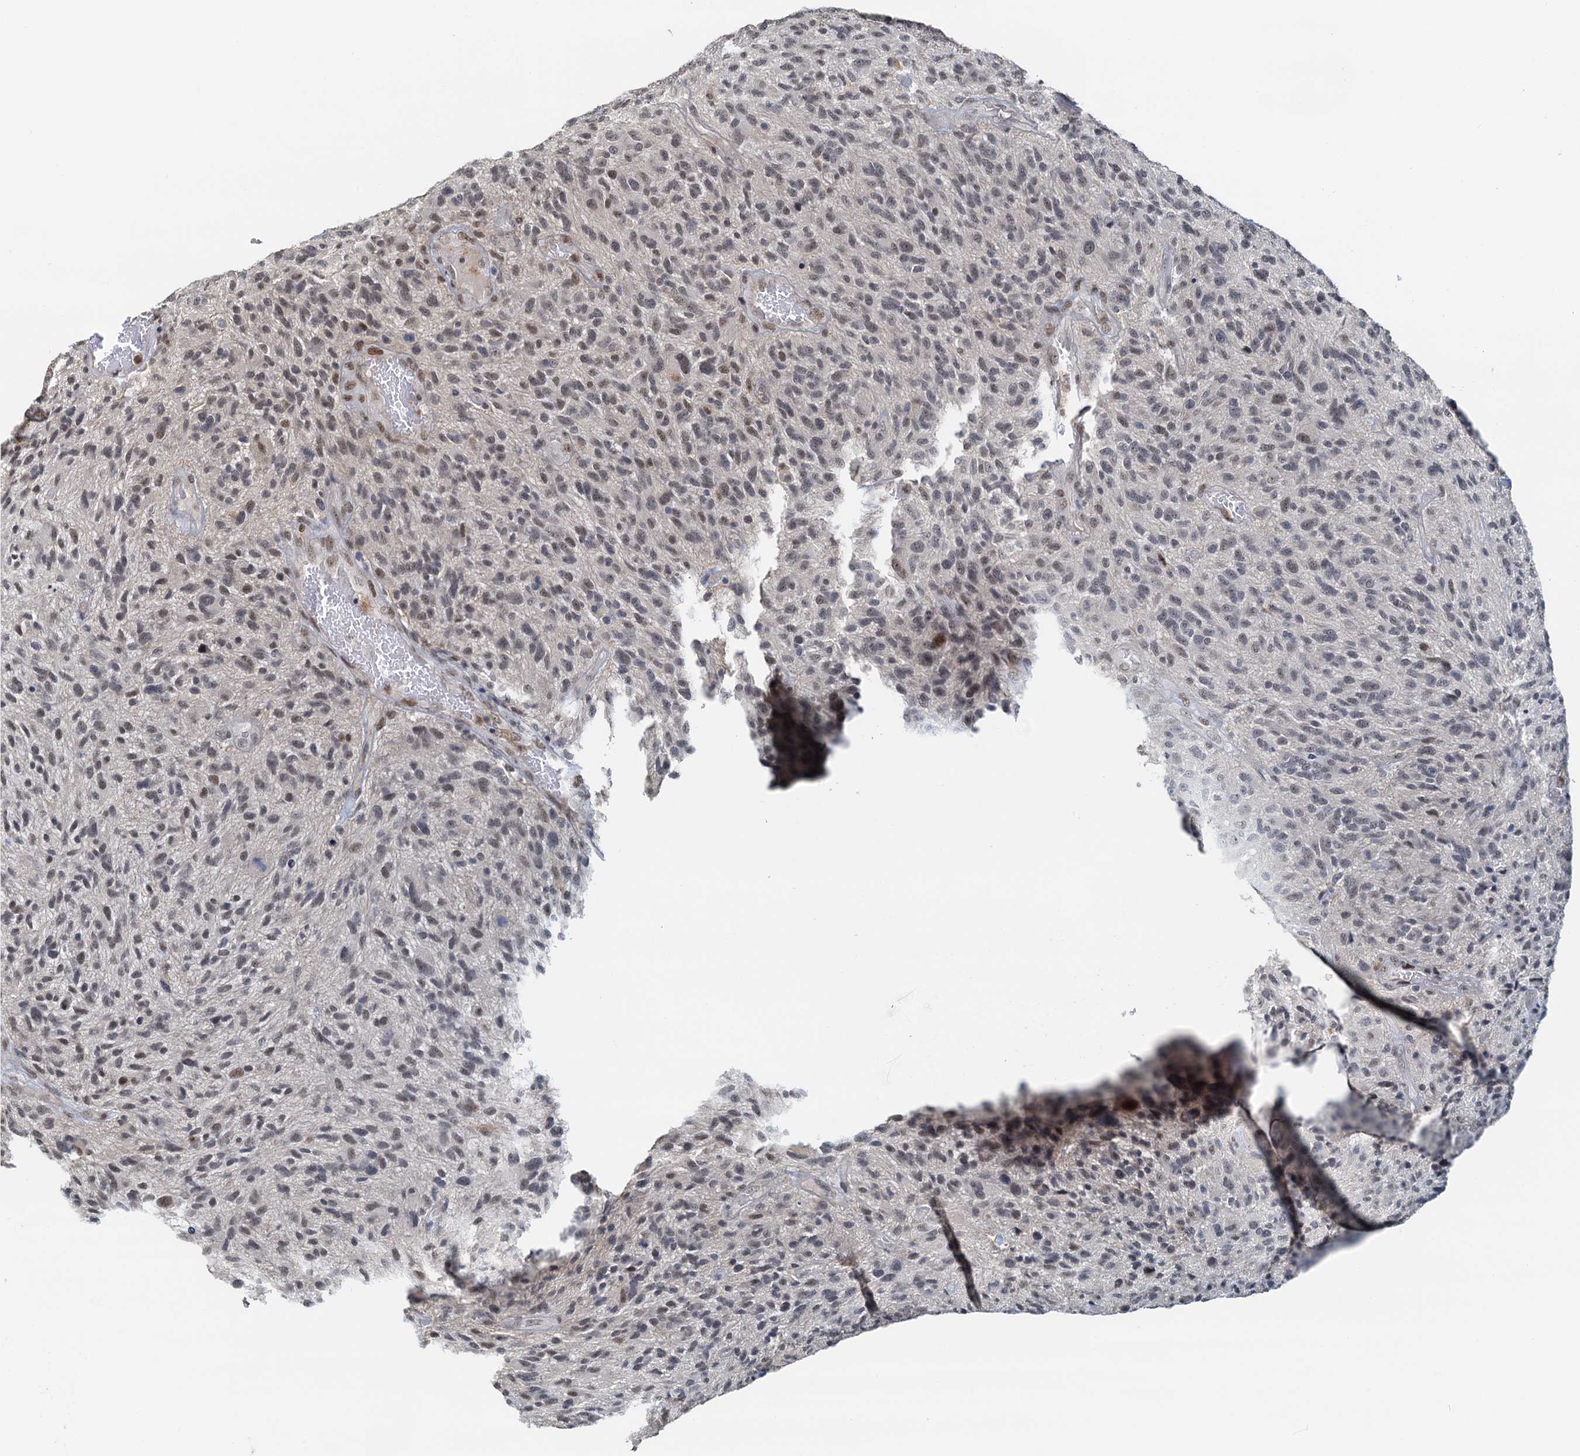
{"staining": {"intensity": "weak", "quantity": "25%-75%", "location": "nuclear"}, "tissue": "glioma", "cell_type": "Tumor cells", "image_type": "cancer", "snomed": [{"axis": "morphology", "description": "Glioma, malignant, High grade"}, {"axis": "topography", "description": "Brain"}], "caption": "Weak nuclear protein staining is present in about 25%-75% of tumor cells in glioma.", "gene": "SPINDOC", "patient": {"sex": "male", "age": 47}}